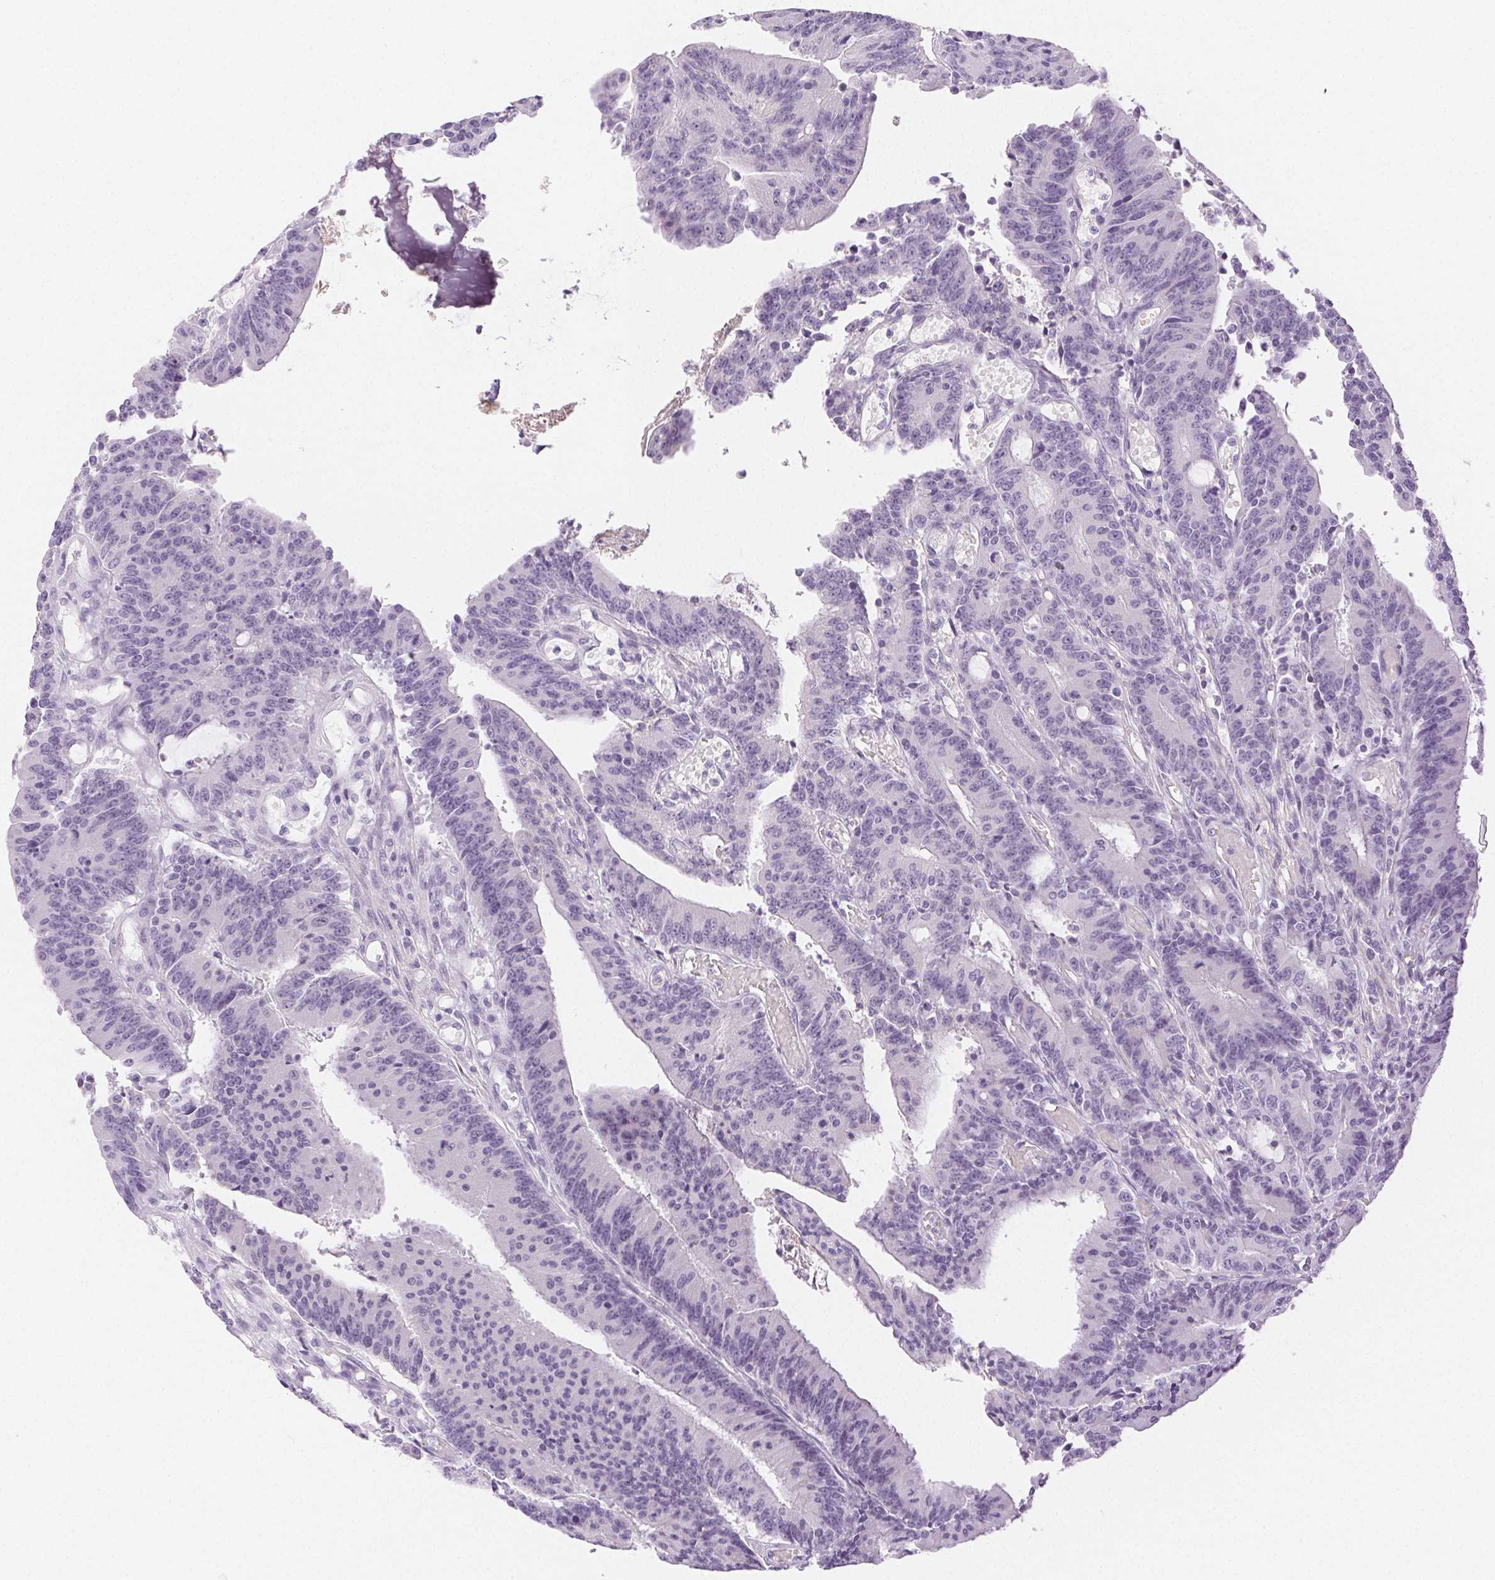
{"staining": {"intensity": "negative", "quantity": "none", "location": "none"}, "tissue": "colorectal cancer", "cell_type": "Tumor cells", "image_type": "cancer", "snomed": [{"axis": "morphology", "description": "Adenocarcinoma, NOS"}, {"axis": "topography", "description": "Colon"}], "caption": "A high-resolution image shows IHC staining of colorectal adenocarcinoma, which reveals no significant staining in tumor cells.", "gene": "SPACA4", "patient": {"sex": "female", "age": 78}}